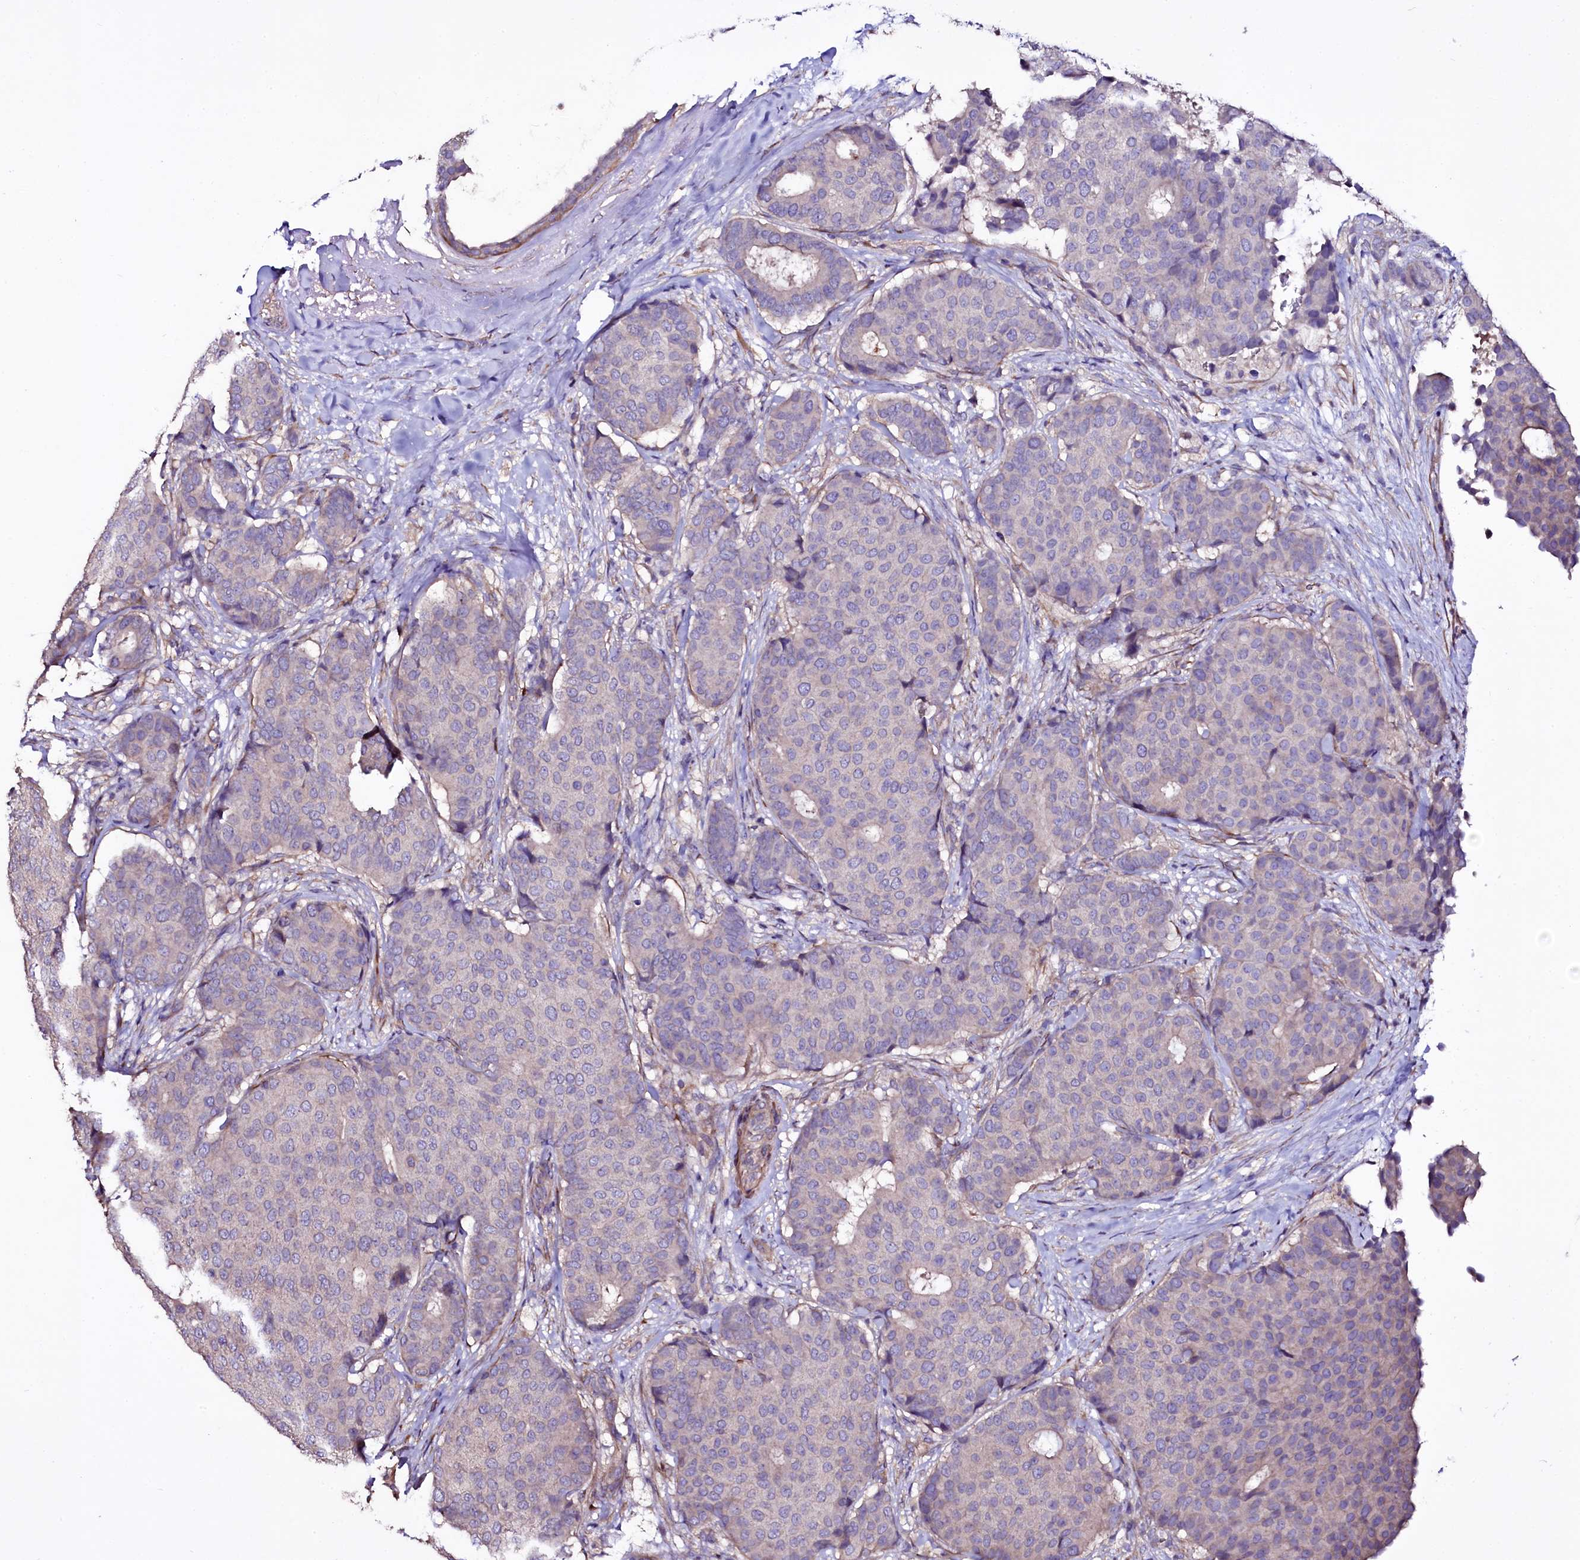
{"staining": {"intensity": "negative", "quantity": "none", "location": "none"}, "tissue": "breast cancer", "cell_type": "Tumor cells", "image_type": "cancer", "snomed": [{"axis": "morphology", "description": "Duct carcinoma"}, {"axis": "topography", "description": "Breast"}], "caption": "This is a image of immunohistochemistry staining of invasive ductal carcinoma (breast), which shows no positivity in tumor cells. The staining is performed using DAB brown chromogen with nuclei counter-stained in using hematoxylin.", "gene": "WIPF3", "patient": {"sex": "female", "age": 75}}